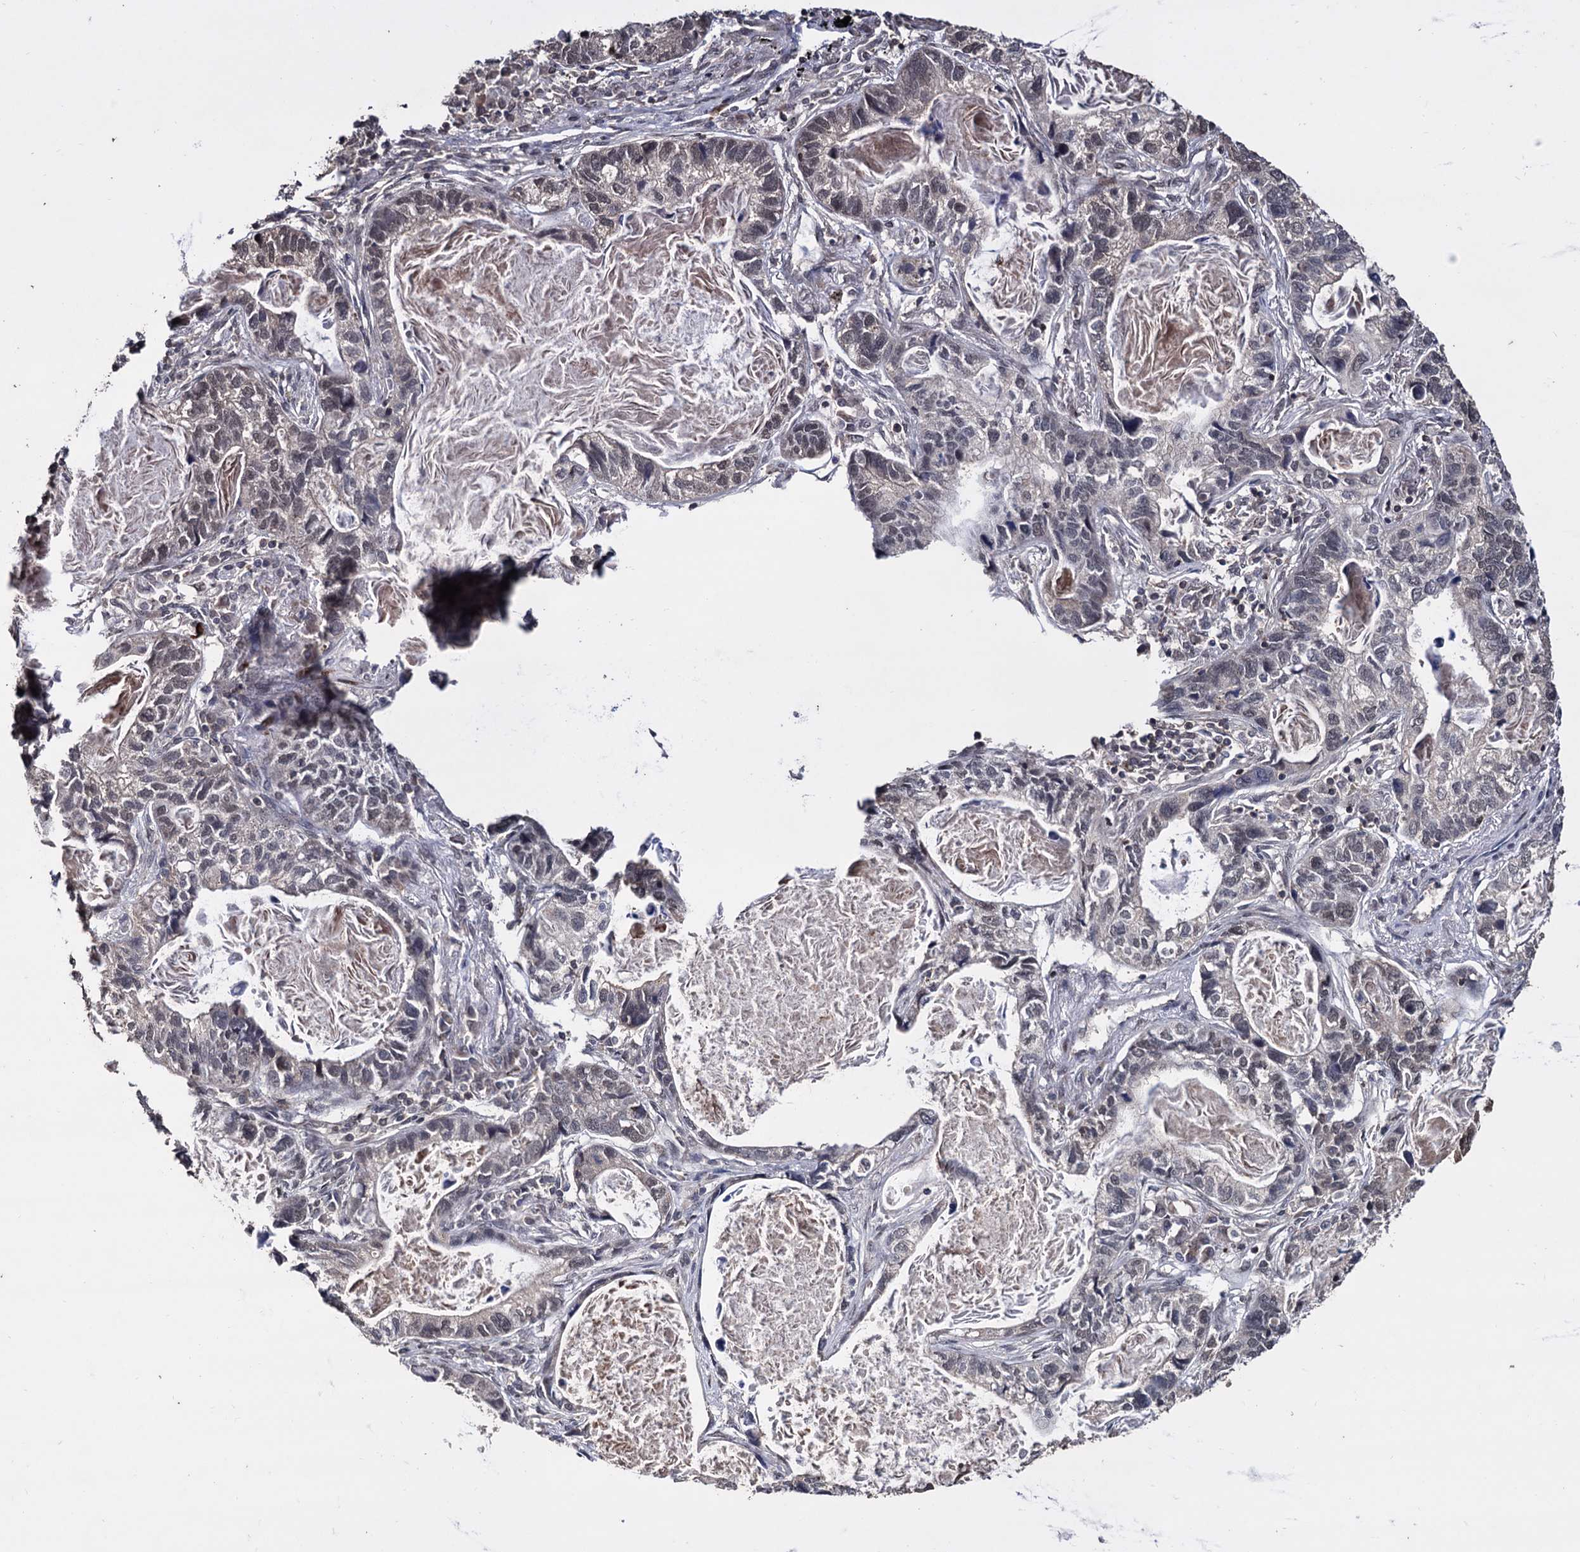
{"staining": {"intensity": "weak", "quantity": "<25%", "location": "cytoplasmic/membranous"}, "tissue": "lung cancer", "cell_type": "Tumor cells", "image_type": "cancer", "snomed": [{"axis": "morphology", "description": "Adenocarcinoma, NOS"}, {"axis": "topography", "description": "Lung"}], "caption": "An immunohistochemistry histopathology image of adenocarcinoma (lung) is shown. There is no staining in tumor cells of adenocarcinoma (lung). Nuclei are stained in blue.", "gene": "KLF5", "patient": {"sex": "male", "age": 67}}